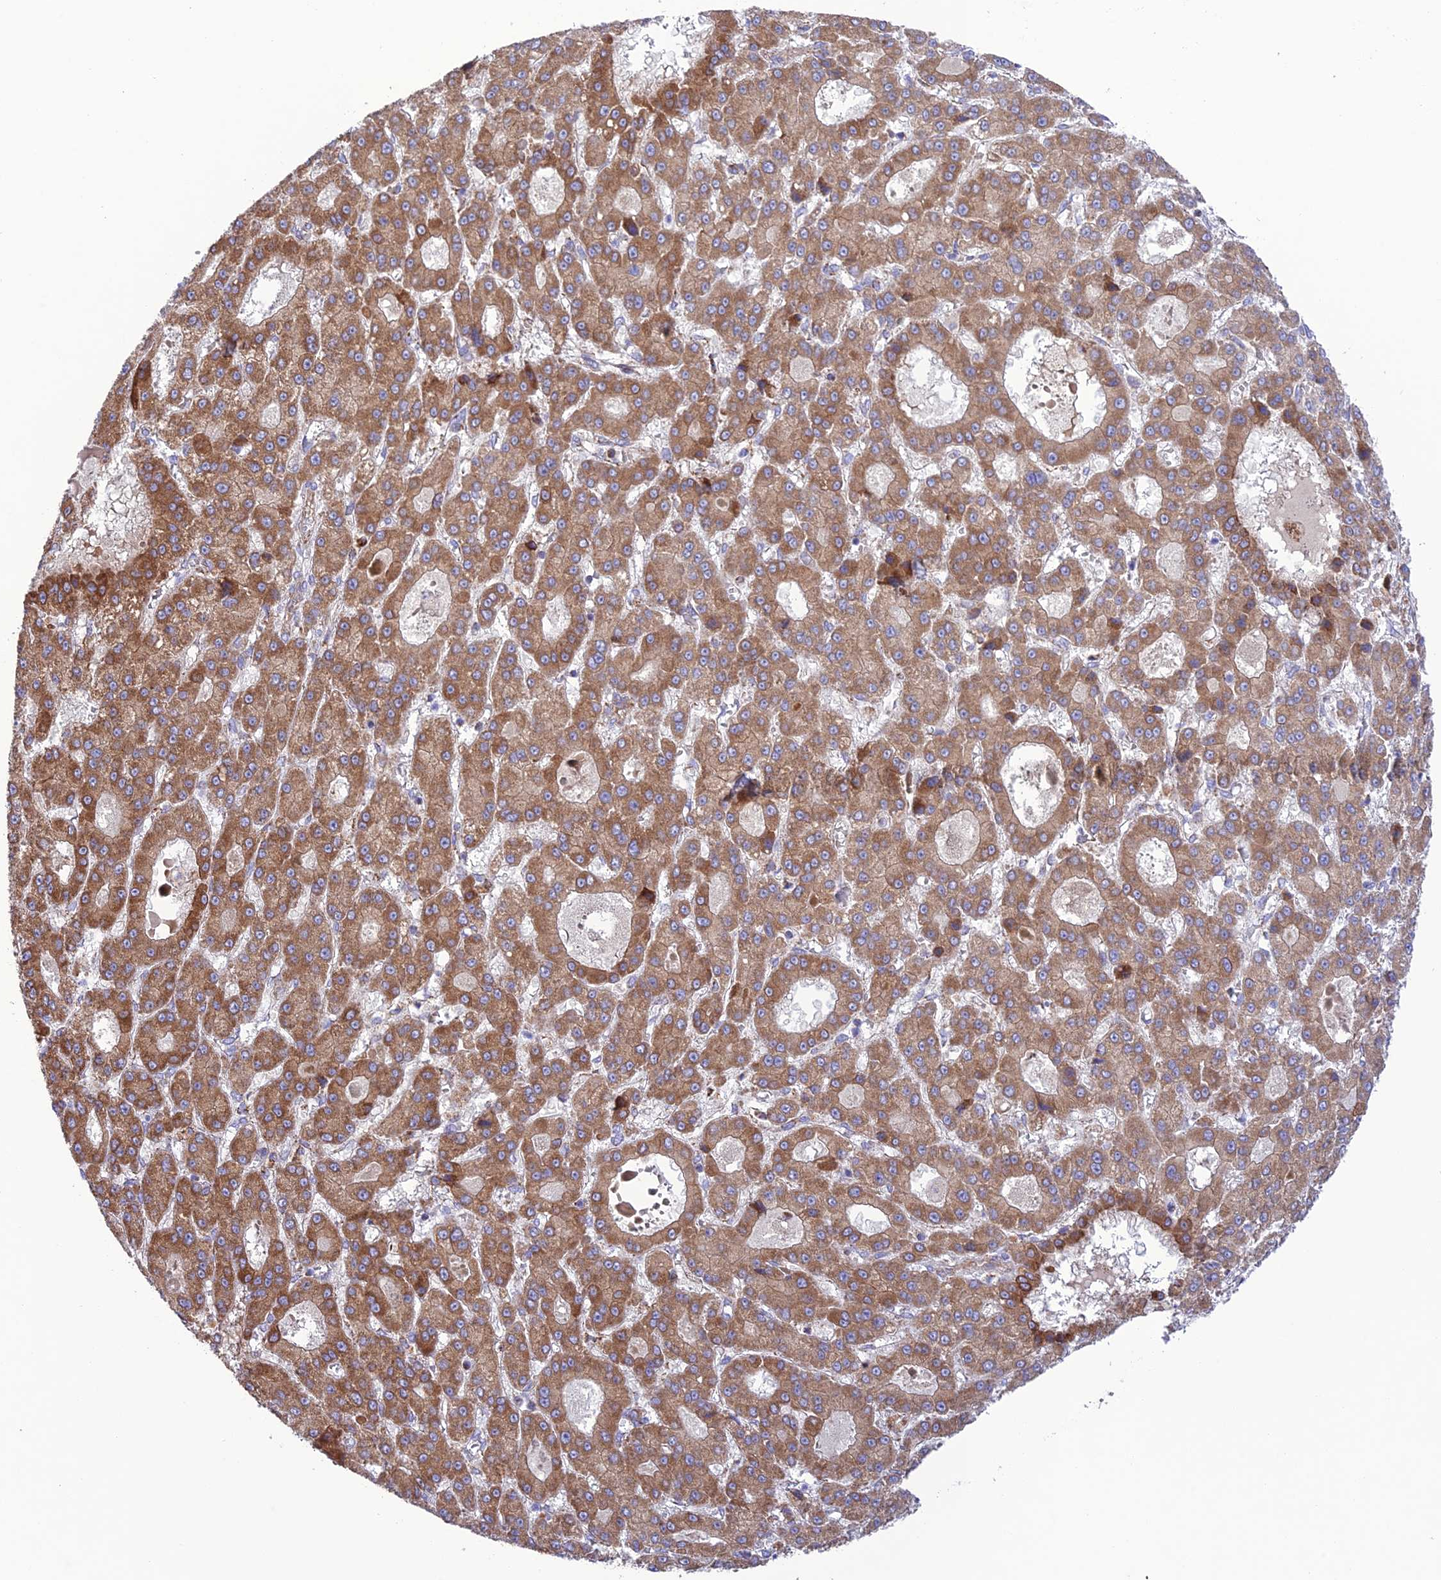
{"staining": {"intensity": "moderate", "quantity": ">75%", "location": "cytoplasmic/membranous"}, "tissue": "liver cancer", "cell_type": "Tumor cells", "image_type": "cancer", "snomed": [{"axis": "morphology", "description": "Carcinoma, Hepatocellular, NOS"}, {"axis": "topography", "description": "Liver"}], "caption": "Immunohistochemistry histopathology image of neoplastic tissue: human liver hepatocellular carcinoma stained using immunohistochemistry displays medium levels of moderate protein expression localized specifically in the cytoplasmic/membranous of tumor cells, appearing as a cytoplasmic/membranous brown color.", "gene": "UAP1L1", "patient": {"sex": "male", "age": 70}}